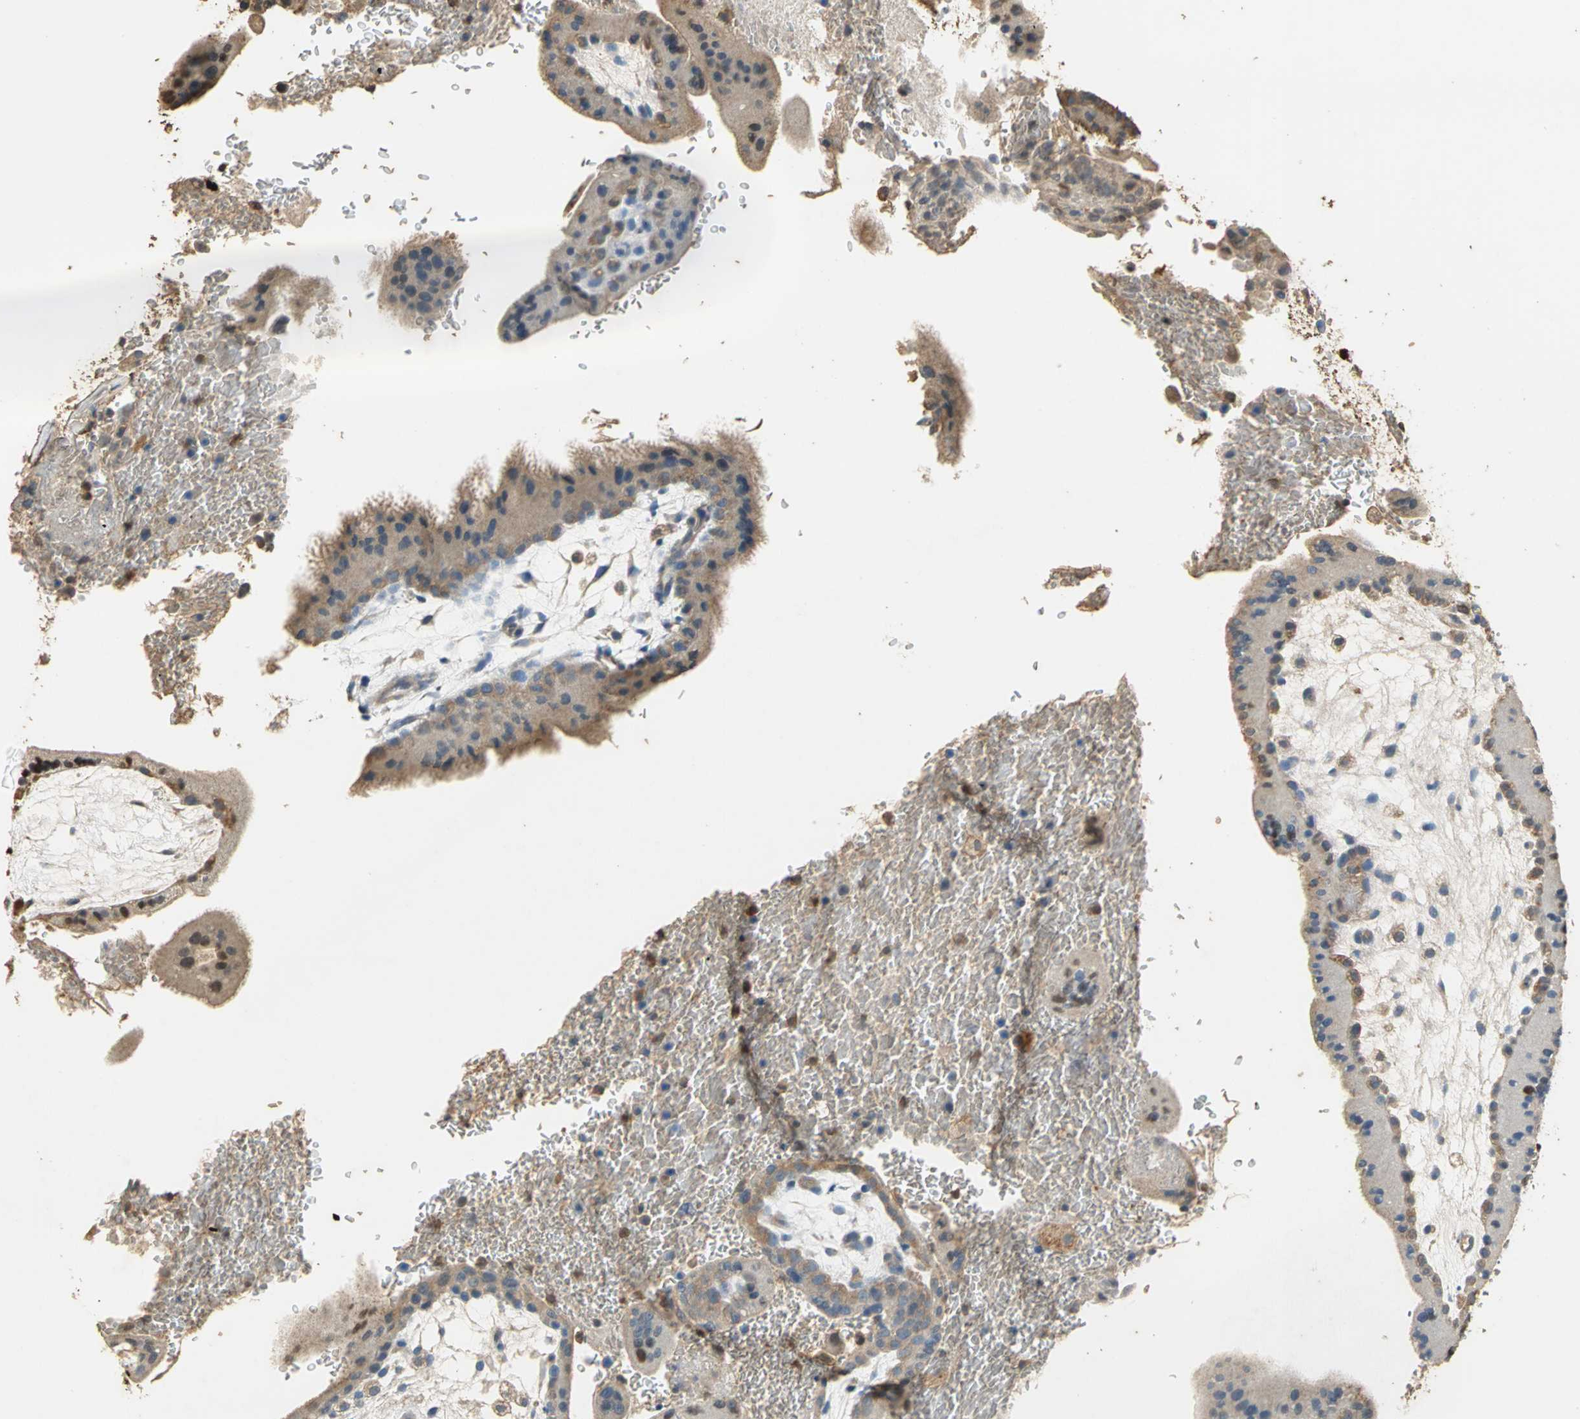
{"staining": {"intensity": "weak", "quantity": ">75%", "location": "cytoplasmic/membranous"}, "tissue": "placenta", "cell_type": "Decidual cells", "image_type": "normal", "snomed": [{"axis": "morphology", "description": "Normal tissue, NOS"}, {"axis": "topography", "description": "Placenta"}], "caption": "The immunohistochemical stain labels weak cytoplasmic/membranous staining in decidual cells of unremarkable placenta. (Brightfield microscopy of DAB IHC at high magnification).", "gene": "GAPDH", "patient": {"sex": "female", "age": 35}}